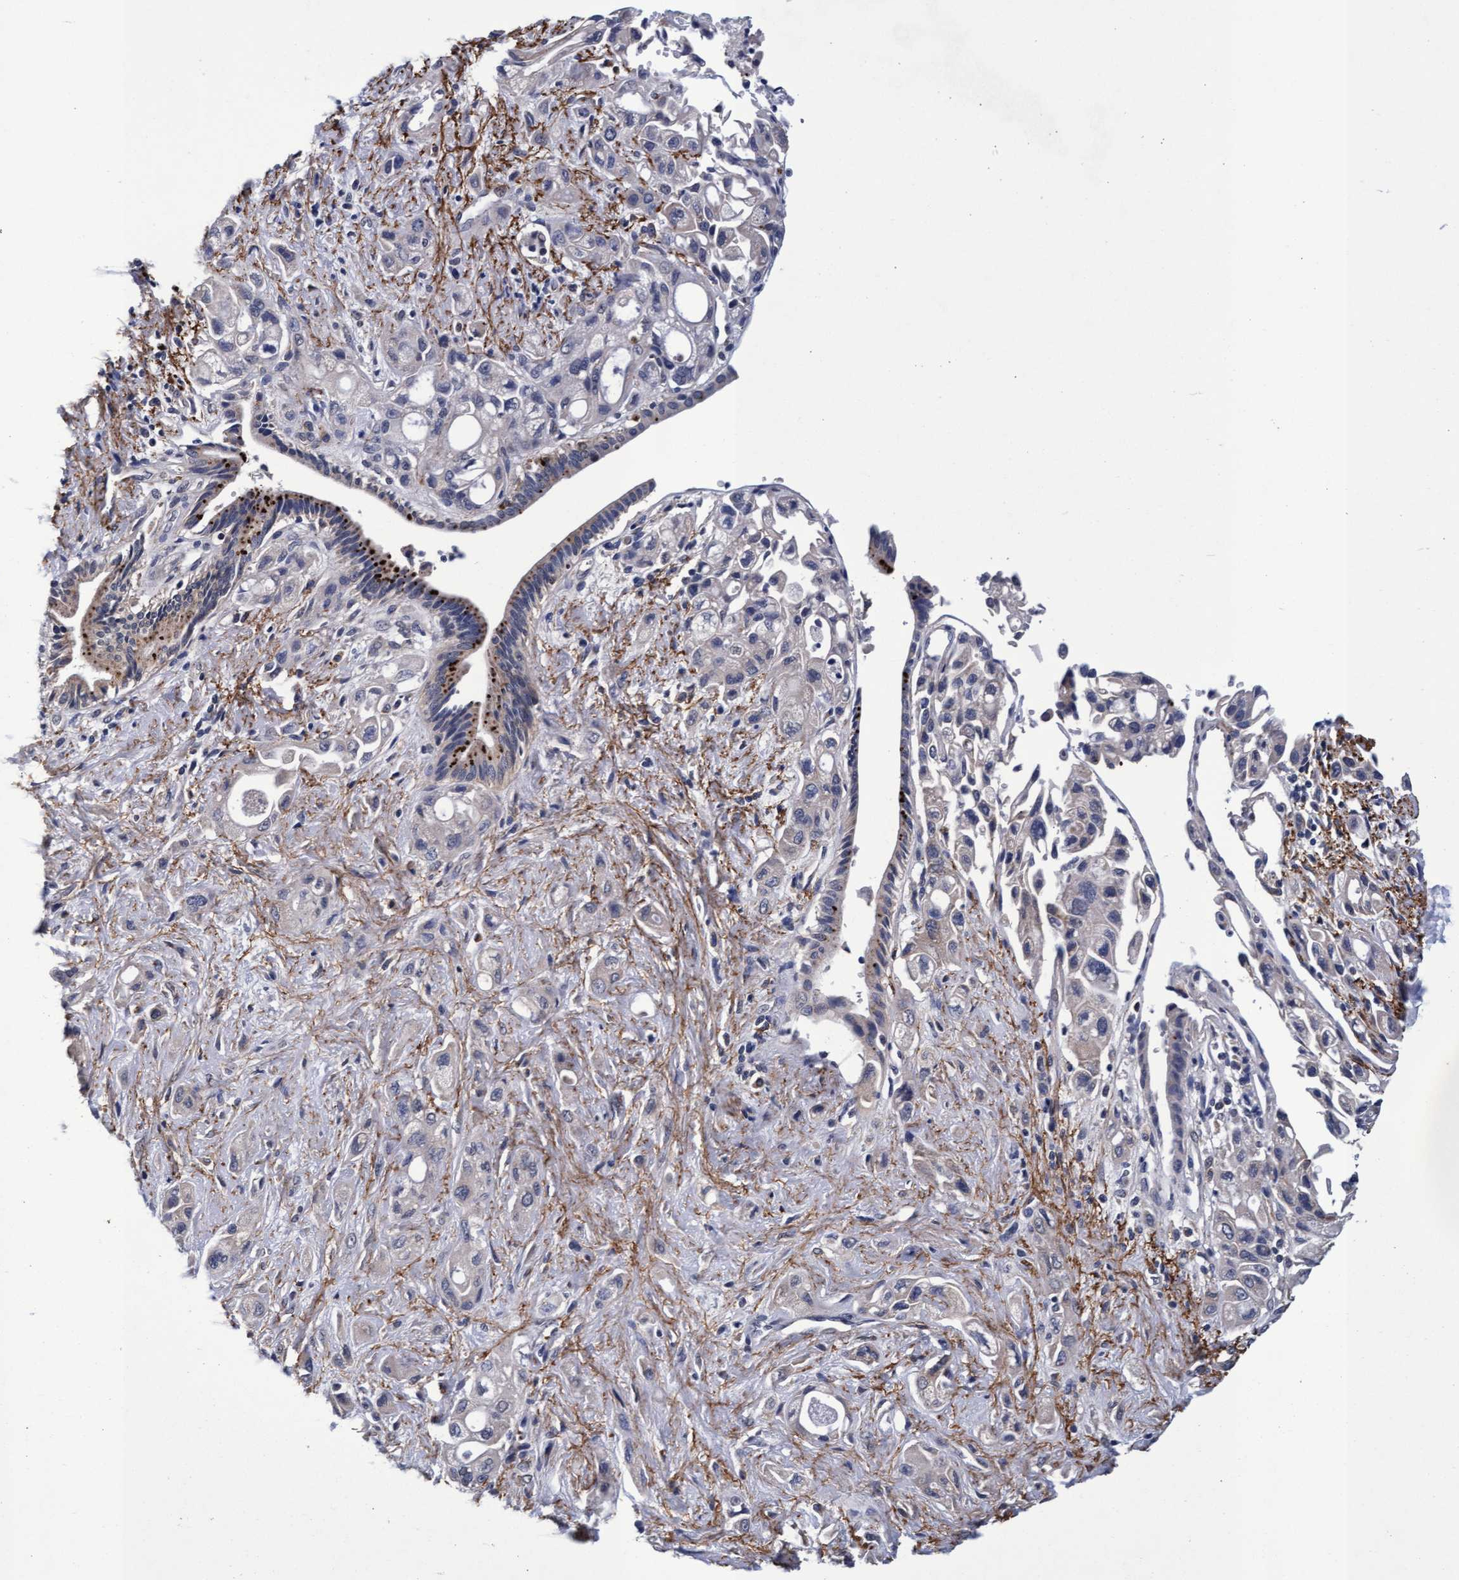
{"staining": {"intensity": "negative", "quantity": "none", "location": "none"}, "tissue": "pancreatic cancer", "cell_type": "Tumor cells", "image_type": "cancer", "snomed": [{"axis": "morphology", "description": "Adenocarcinoma, NOS"}, {"axis": "topography", "description": "Pancreas"}], "caption": "This is an immunohistochemistry (IHC) photomicrograph of human pancreatic adenocarcinoma. There is no staining in tumor cells.", "gene": "CPQ", "patient": {"sex": "female", "age": 66}}